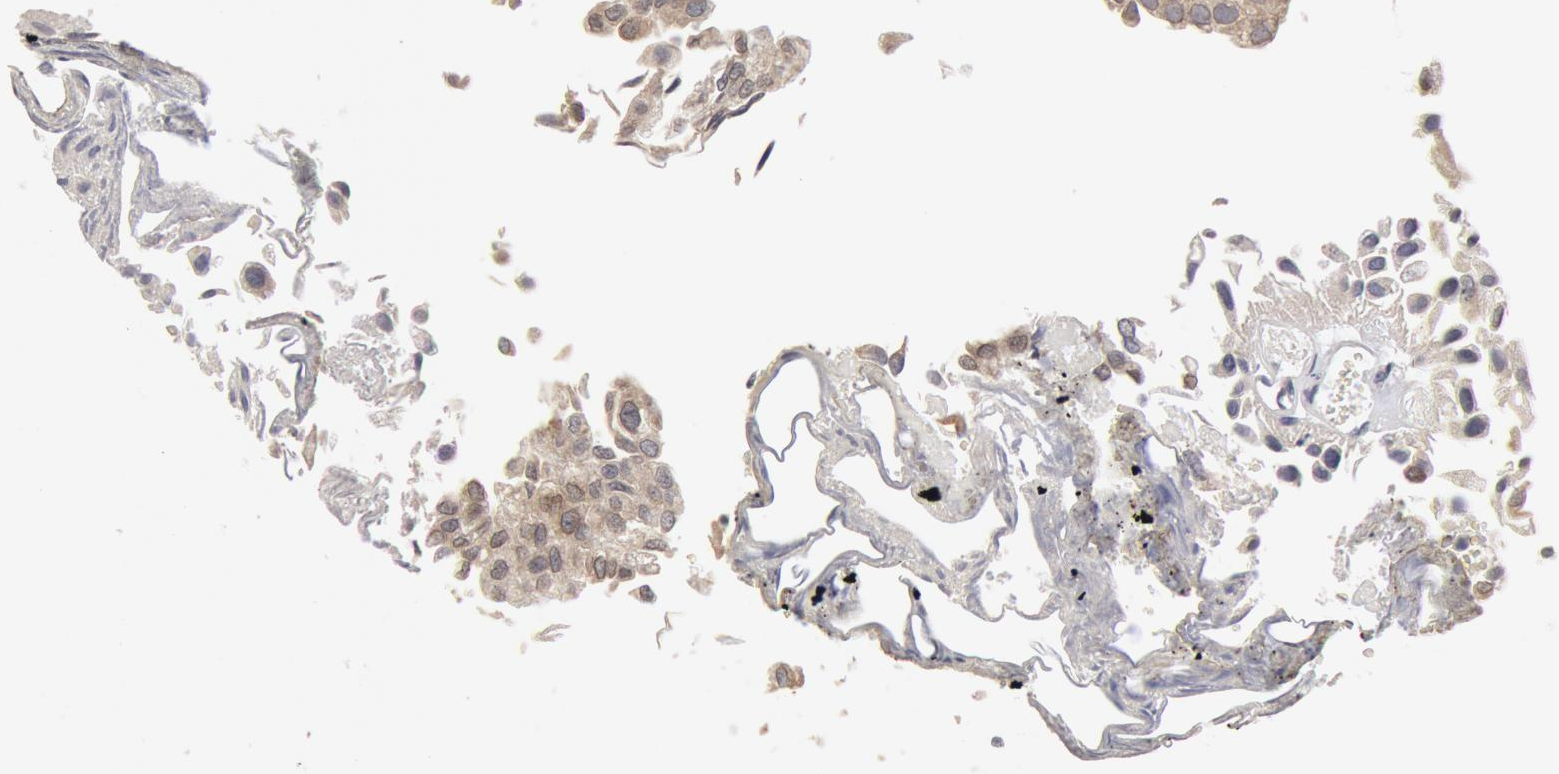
{"staining": {"intensity": "weak", "quantity": ">75%", "location": "cytoplasmic/membranous"}, "tissue": "urothelial cancer", "cell_type": "Tumor cells", "image_type": "cancer", "snomed": [{"axis": "morphology", "description": "Urothelial carcinoma, Low grade"}, {"axis": "topography", "description": "Urinary bladder"}], "caption": "Weak cytoplasmic/membranous protein expression is identified in about >75% of tumor cells in urothelial cancer. (Stains: DAB in brown, nuclei in blue, Microscopy: brightfield microscopy at high magnification).", "gene": "OSBPL8", "patient": {"sex": "female", "age": 89}}